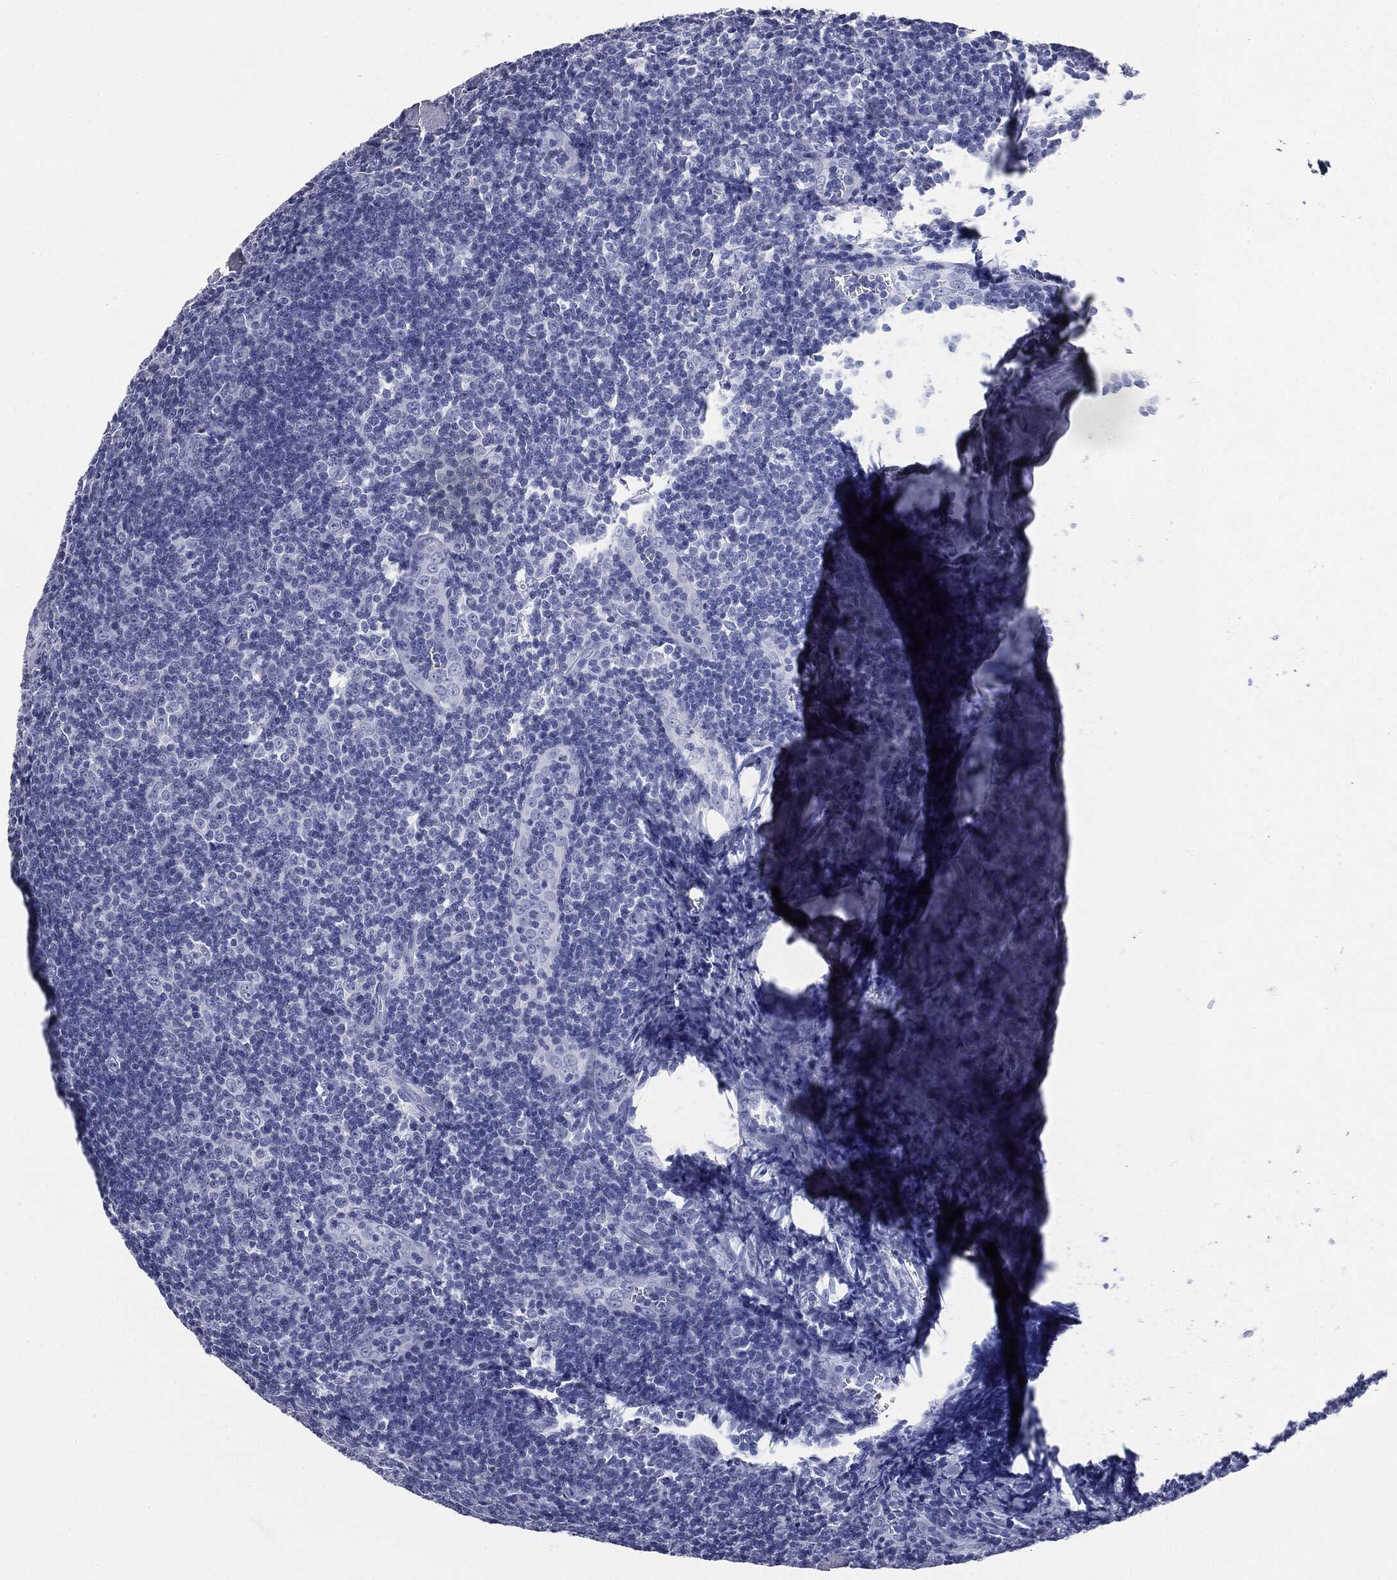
{"staining": {"intensity": "negative", "quantity": "none", "location": "none"}, "tissue": "tonsil", "cell_type": "Germinal center cells", "image_type": "normal", "snomed": [{"axis": "morphology", "description": "Normal tissue, NOS"}, {"axis": "topography", "description": "Tonsil"}], "caption": "Protein analysis of normal tonsil displays no significant expression in germinal center cells. (DAB immunohistochemistry (IHC) visualized using brightfield microscopy, high magnification).", "gene": "ATP2A1", "patient": {"sex": "male", "age": 20}}